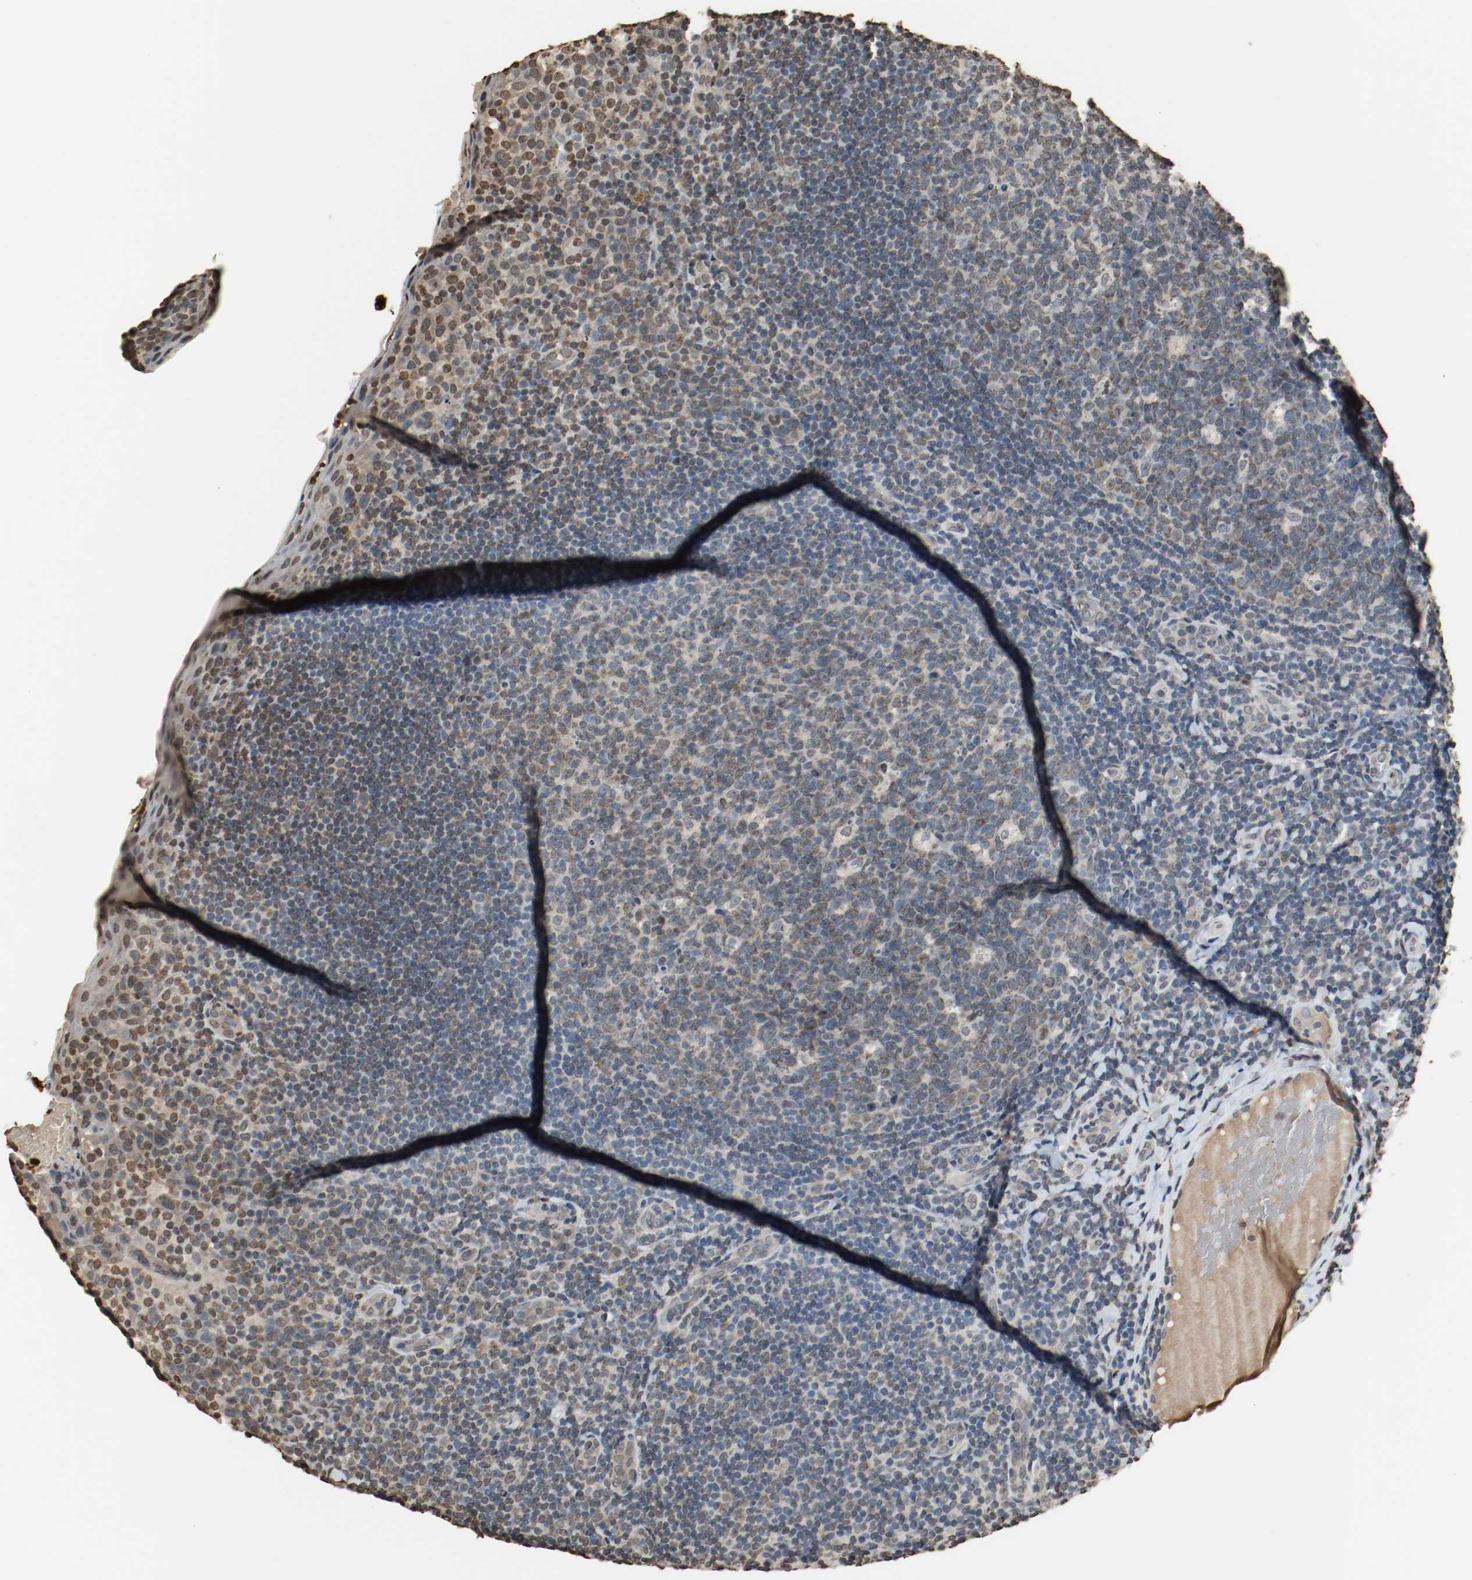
{"staining": {"intensity": "weak", "quantity": "25%-75%", "location": "cytoplasmic/membranous"}, "tissue": "tonsil", "cell_type": "Germinal center cells", "image_type": "normal", "snomed": [{"axis": "morphology", "description": "Normal tissue, NOS"}, {"axis": "topography", "description": "Tonsil"}], "caption": "Normal tonsil was stained to show a protein in brown. There is low levels of weak cytoplasmic/membranous positivity in about 25%-75% of germinal center cells.", "gene": "RTN4", "patient": {"sex": "male", "age": 17}}